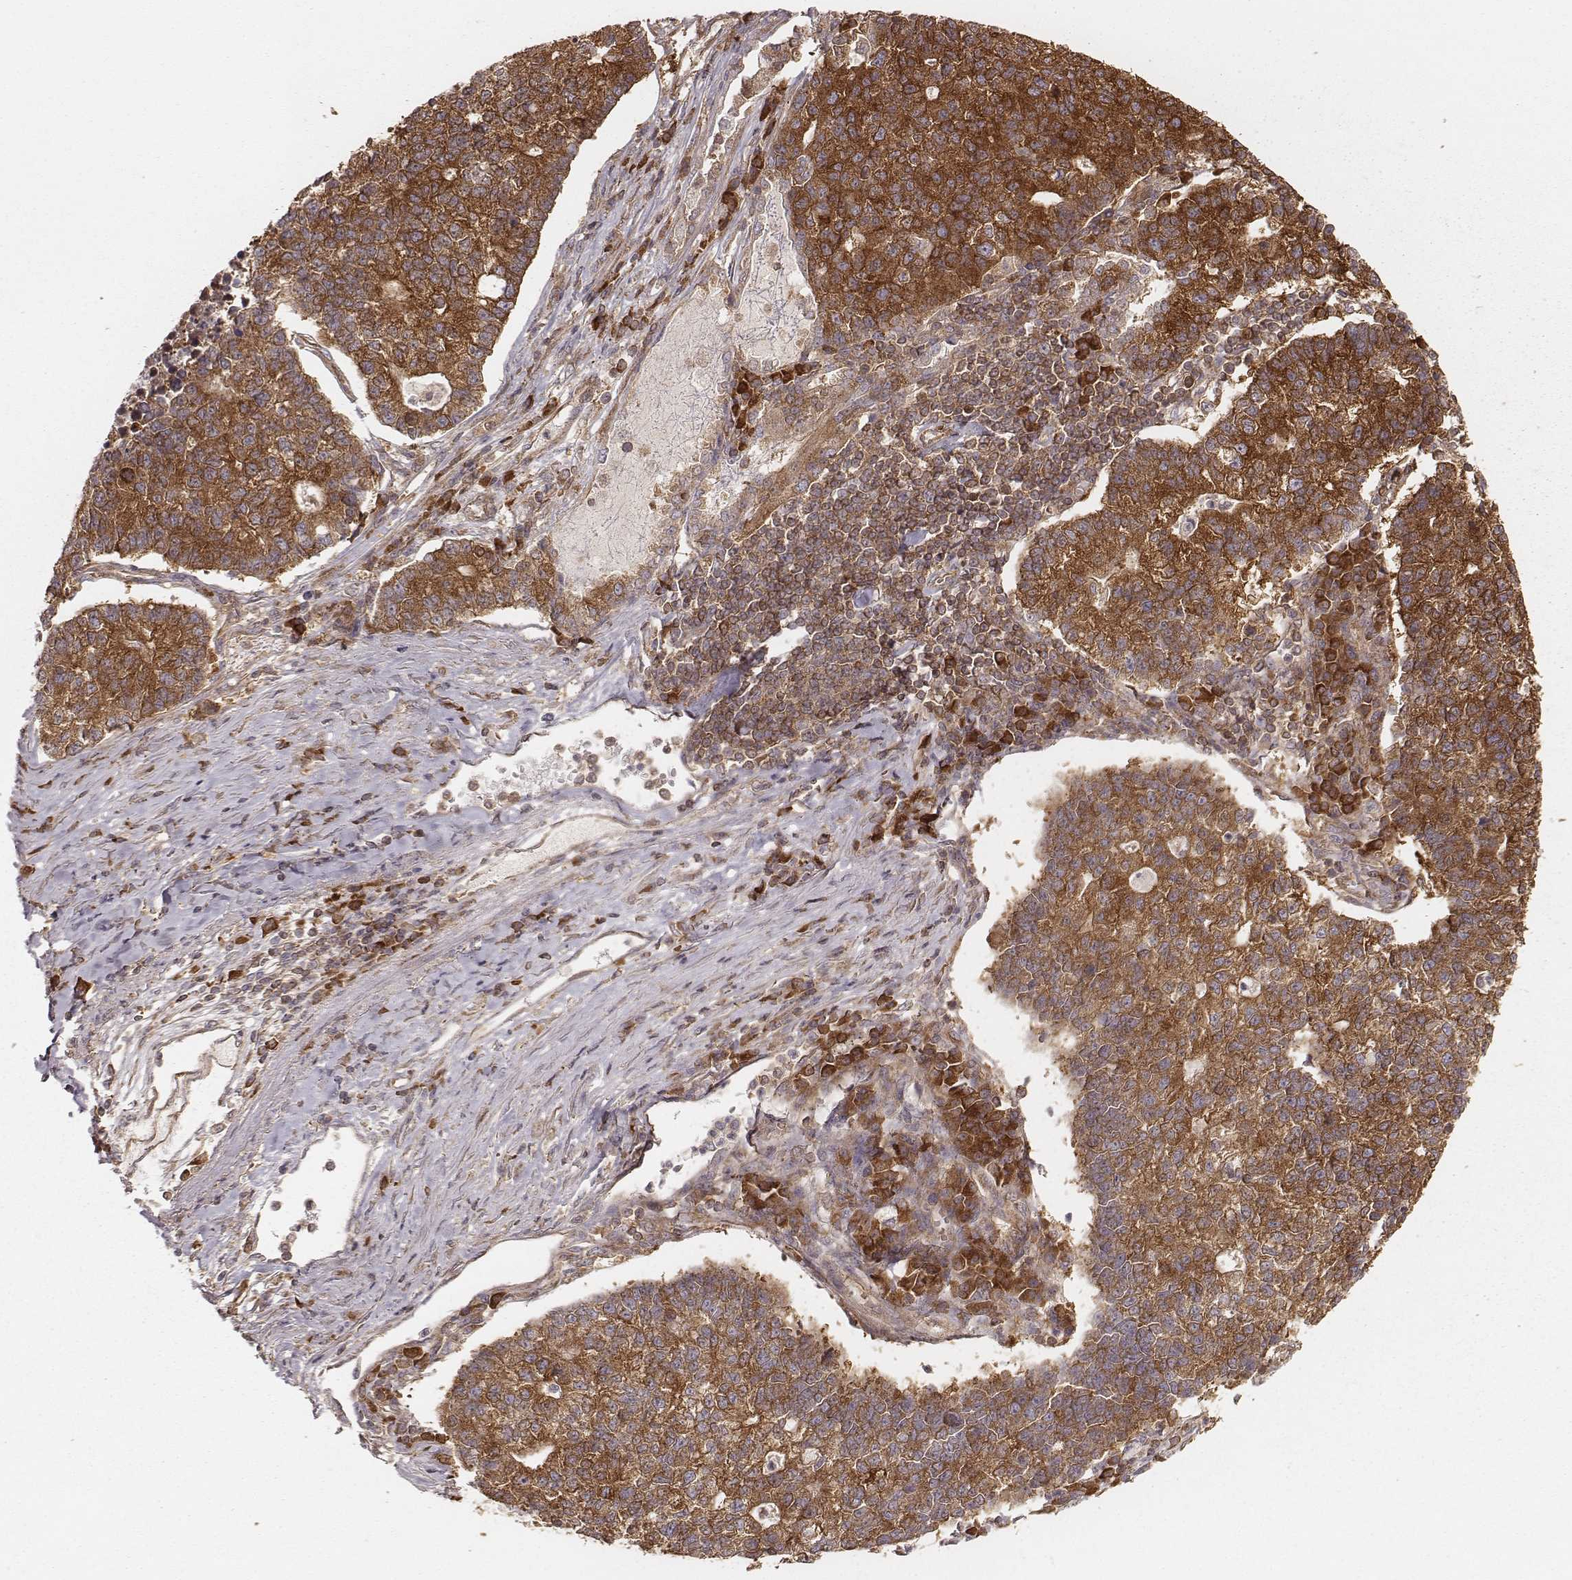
{"staining": {"intensity": "moderate", "quantity": ">75%", "location": "cytoplasmic/membranous"}, "tissue": "lung cancer", "cell_type": "Tumor cells", "image_type": "cancer", "snomed": [{"axis": "morphology", "description": "Adenocarcinoma, NOS"}, {"axis": "topography", "description": "Lung"}], "caption": "Protein expression analysis of lung cancer displays moderate cytoplasmic/membranous staining in approximately >75% of tumor cells.", "gene": "CARS1", "patient": {"sex": "male", "age": 57}}